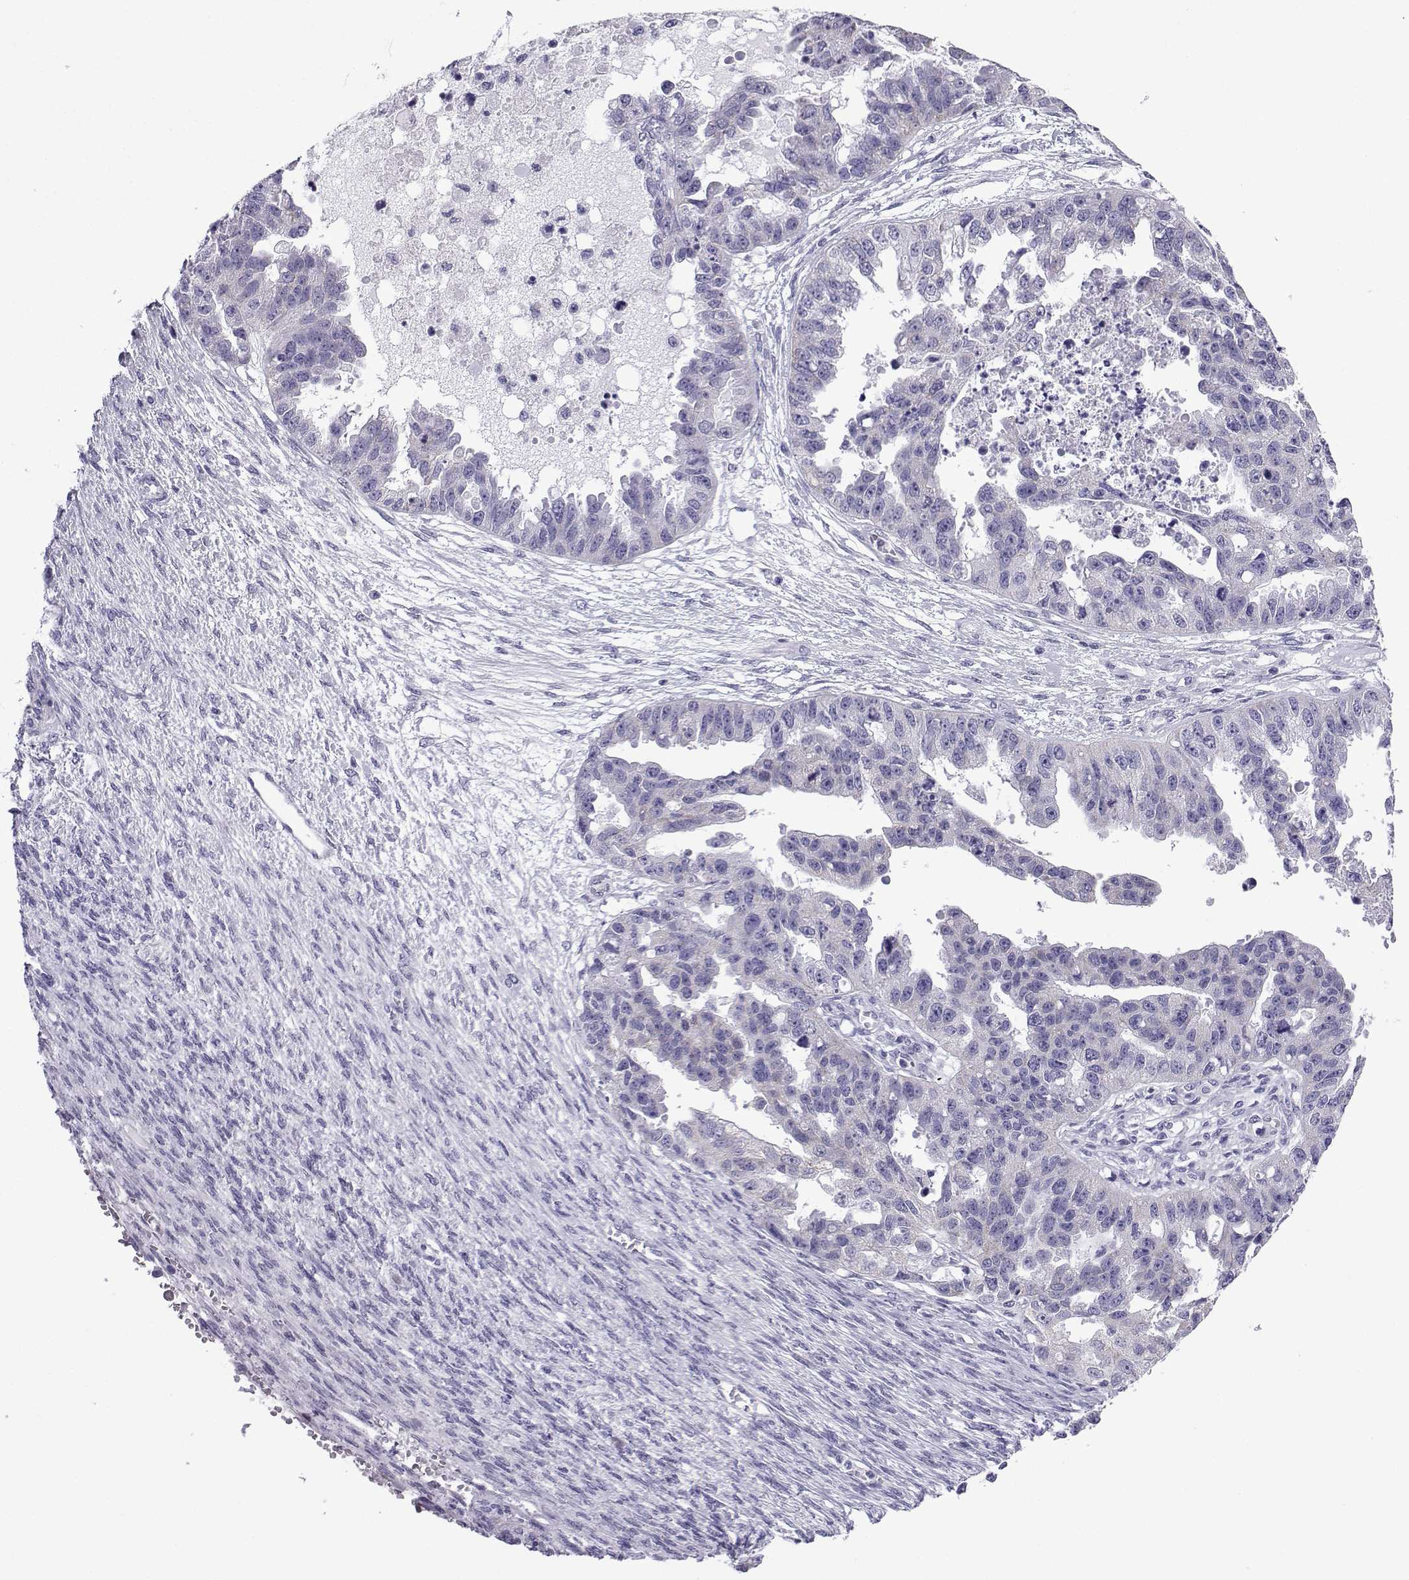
{"staining": {"intensity": "negative", "quantity": "none", "location": "none"}, "tissue": "ovarian cancer", "cell_type": "Tumor cells", "image_type": "cancer", "snomed": [{"axis": "morphology", "description": "Cystadenocarcinoma, serous, NOS"}, {"axis": "topography", "description": "Ovary"}], "caption": "Tumor cells are negative for brown protein staining in ovarian cancer (serous cystadenocarcinoma).", "gene": "ACRBP", "patient": {"sex": "female", "age": 58}}